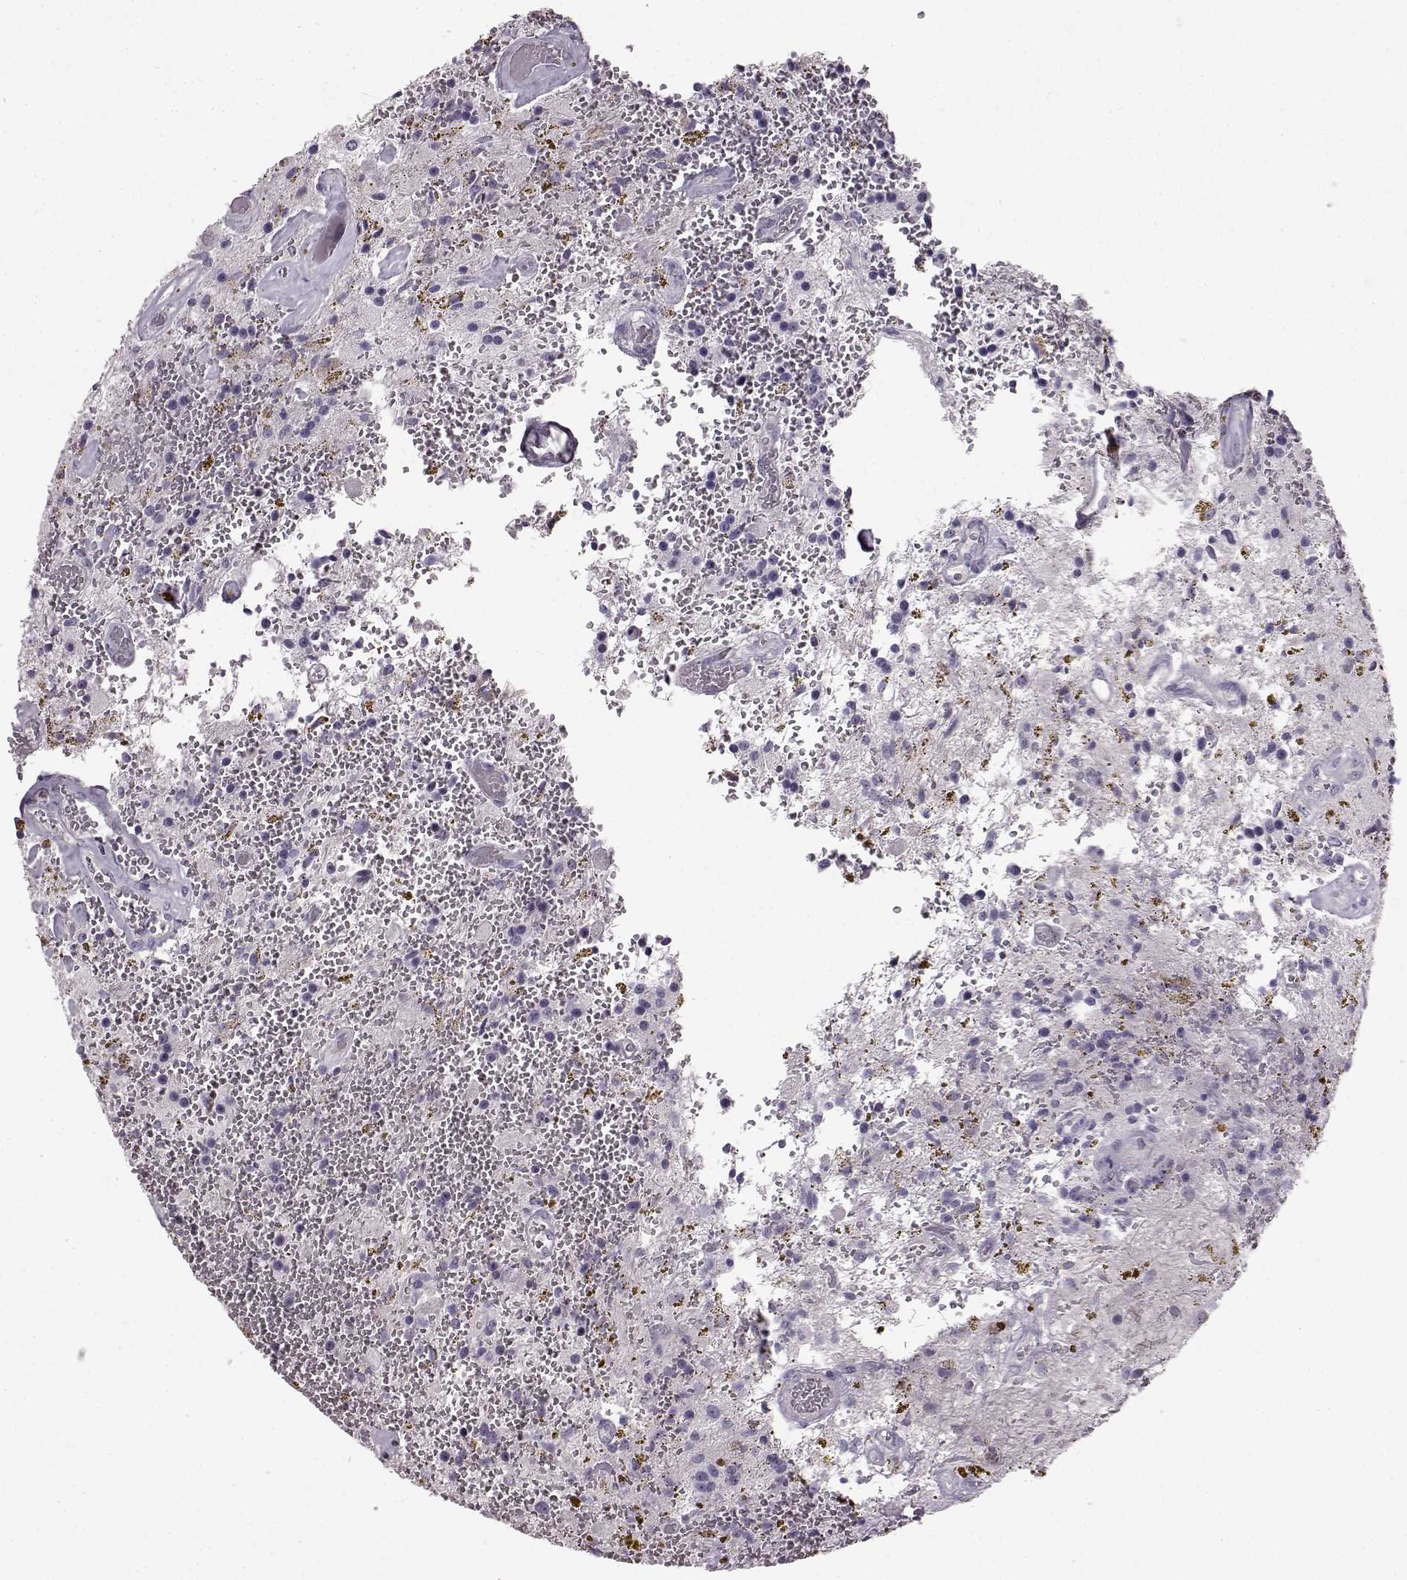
{"staining": {"intensity": "negative", "quantity": "none", "location": "none"}, "tissue": "glioma", "cell_type": "Tumor cells", "image_type": "cancer", "snomed": [{"axis": "morphology", "description": "Glioma, malignant, Low grade"}, {"axis": "topography", "description": "Cerebellum"}], "caption": "Immunohistochemistry image of human malignant glioma (low-grade) stained for a protein (brown), which shows no positivity in tumor cells. (DAB (3,3'-diaminobenzidine) immunohistochemistry (IHC), high magnification).", "gene": "PRPH2", "patient": {"sex": "female", "age": 14}}